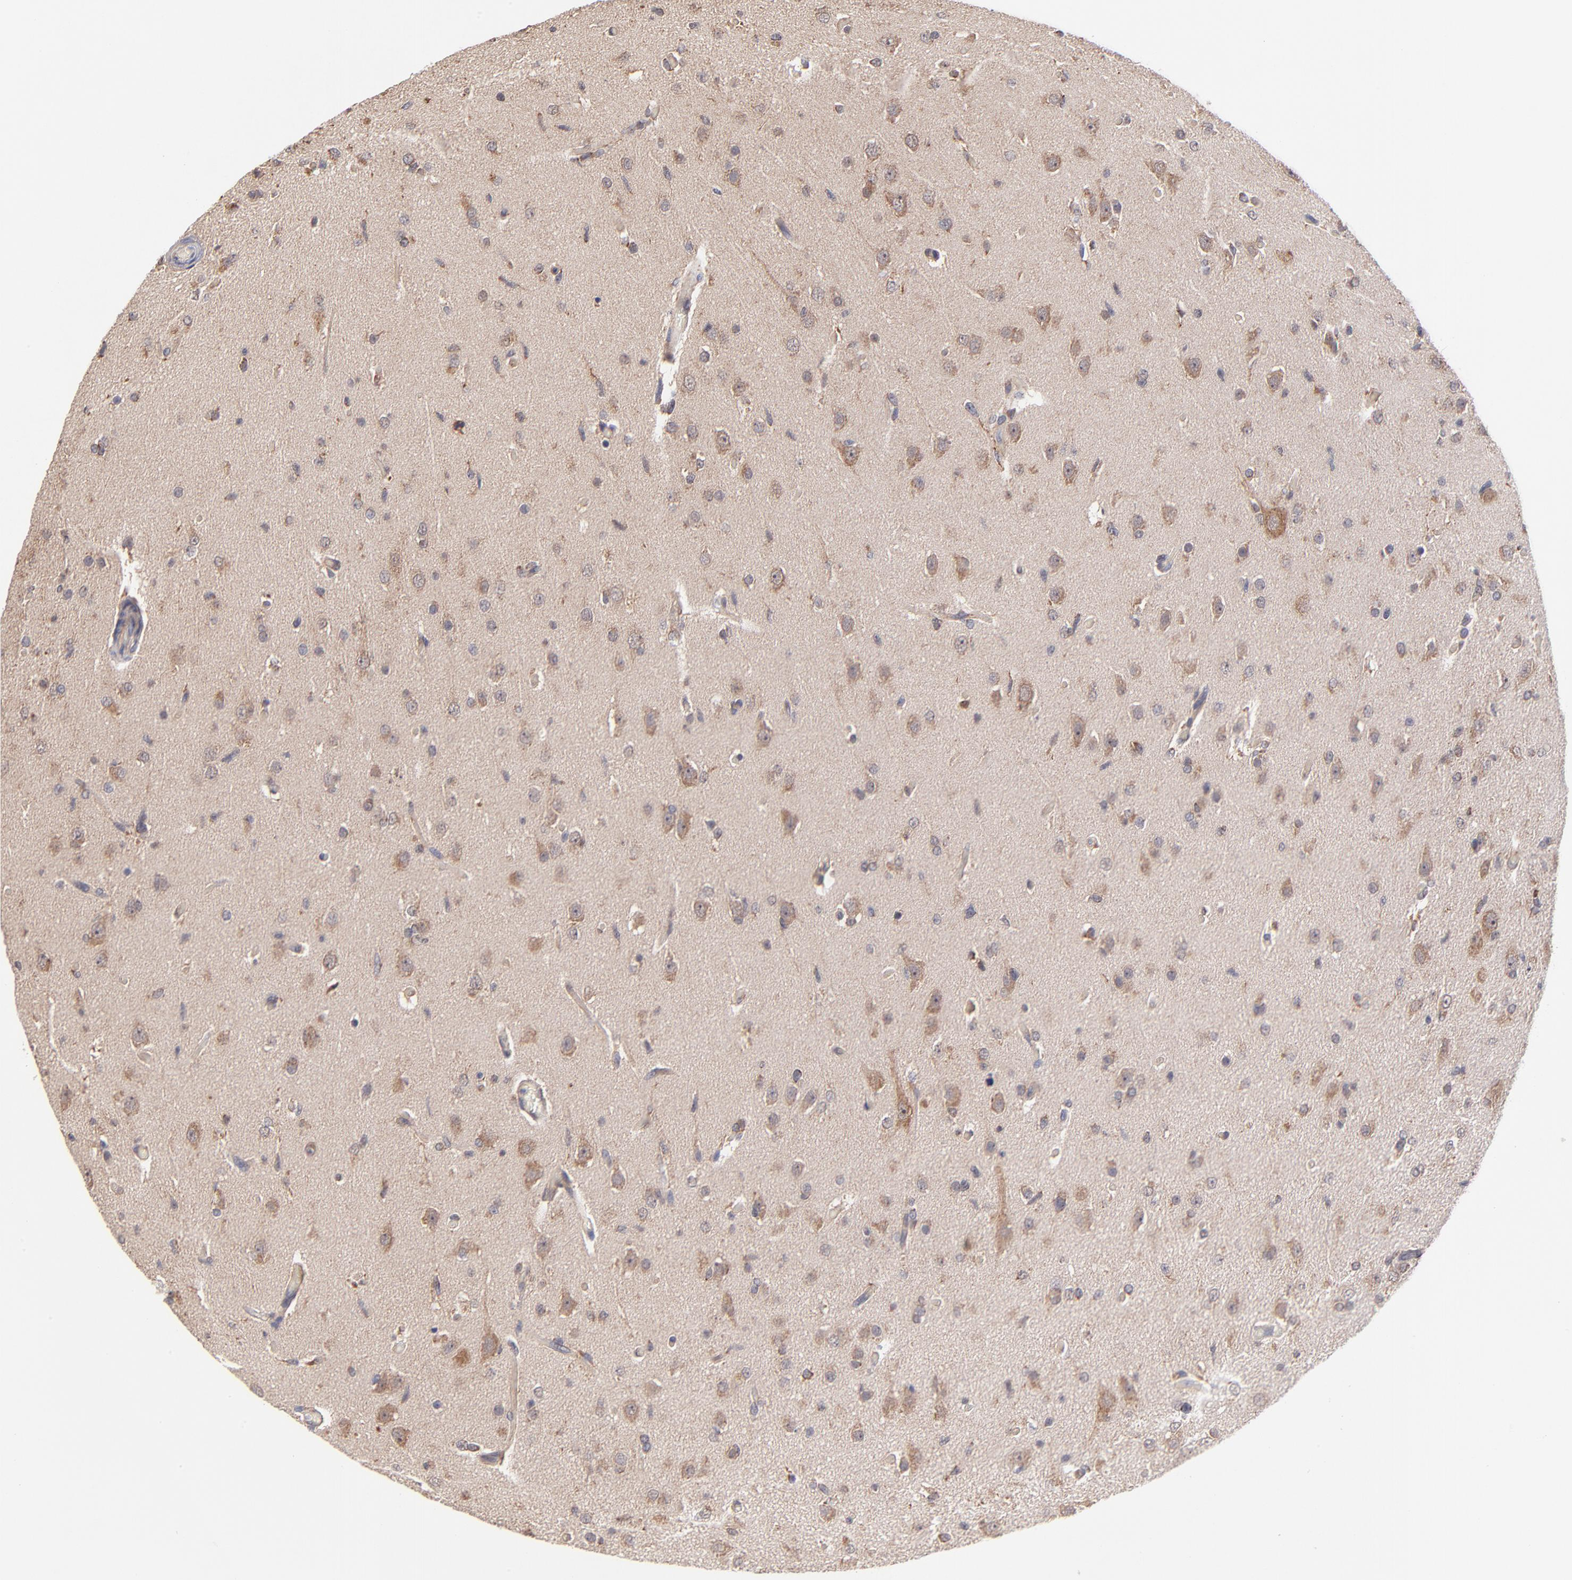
{"staining": {"intensity": "strong", "quantity": ">75%", "location": "cytoplasmic/membranous"}, "tissue": "glioma", "cell_type": "Tumor cells", "image_type": "cancer", "snomed": [{"axis": "morphology", "description": "Glioma, malignant, High grade"}, {"axis": "topography", "description": "Brain"}], "caption": "Immunohistochemistry (IHC) of human glioma exhibits high levels of strong cytoplasmic/membranous positivity in about >75% of tumor cells. The protein is shown in brown color, while the nuclei are stained blue.", "gene": "UBE2H", "patient": {"sex": "male", "age": 33}}